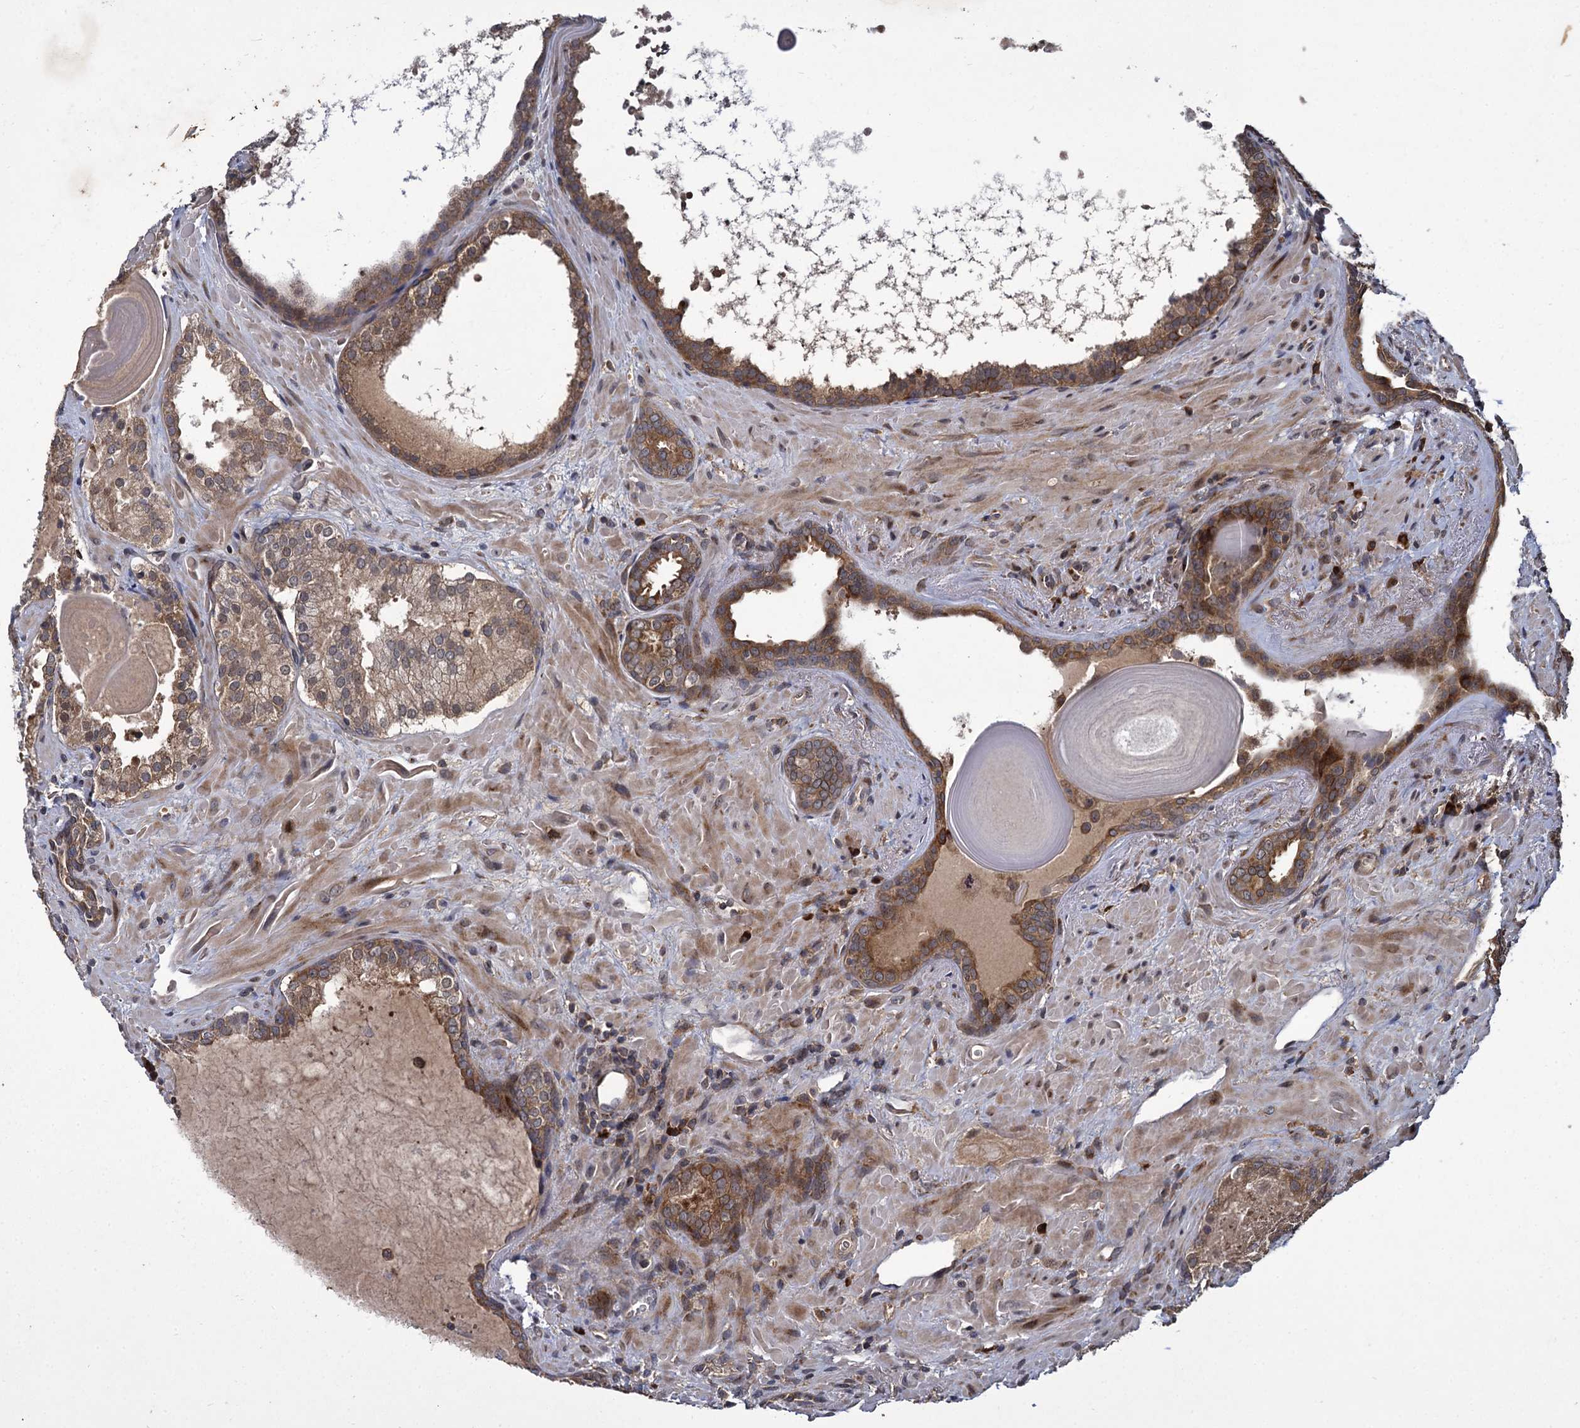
{"staining": {"intensity": "weak", "quantity": ">75%", "location": "cytoplasmic/membranous"}, "tissue": "prostate cancer", "cell_type": "Tumor cells", "image_type": "cancer", "snomed": [{"axis": "morphology", "description": "Adenocarcinoma, High grade"}, {"axis": "topography", "description": "Prostate"}], "caption": "Tumor cells show low levels of weak cytoplasmic/membranous expression in about >75% of cells in human prostate cancer.", "gene": "INPPL1", "patient": {"sex": "male", "age": 66}}